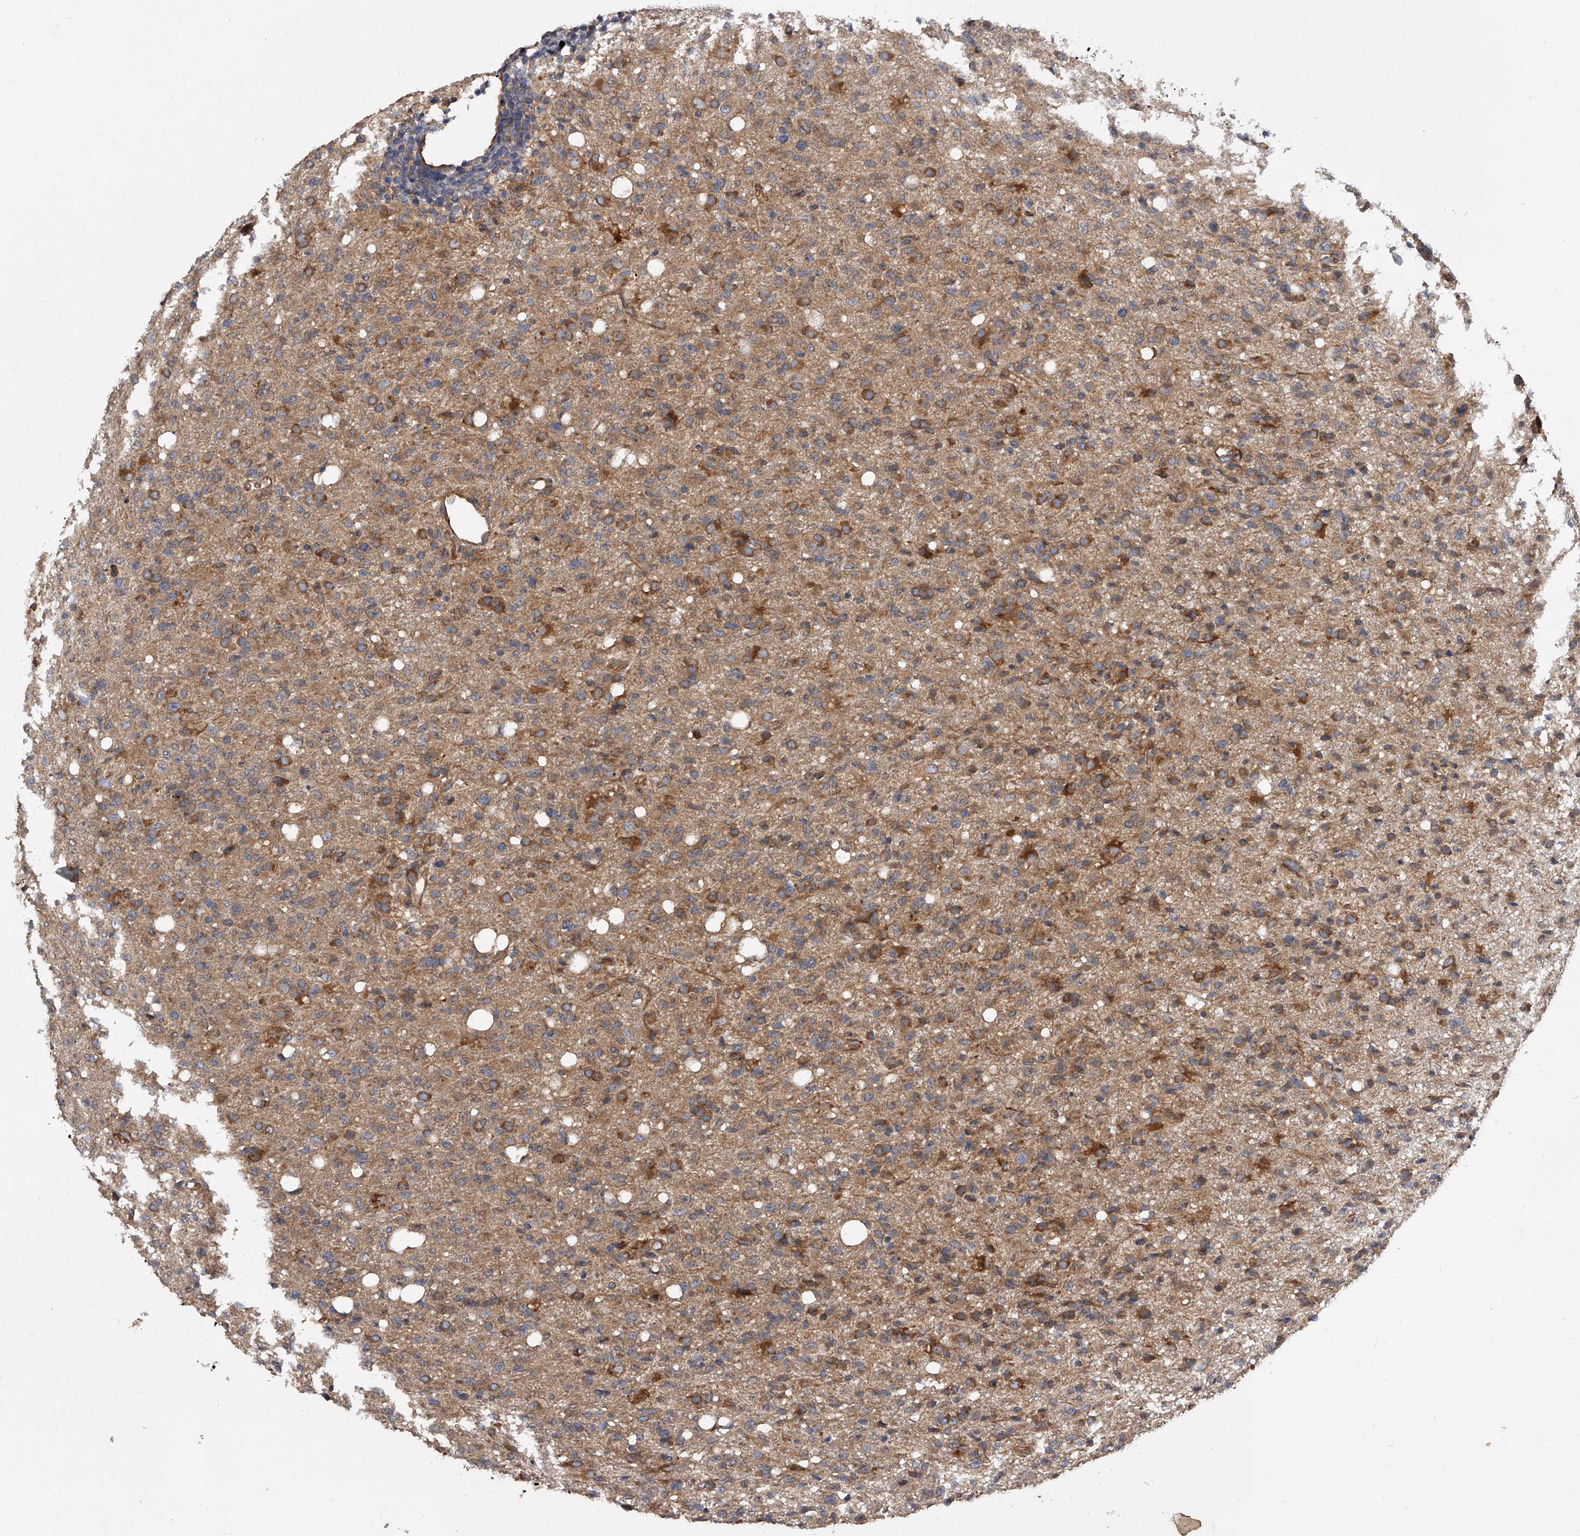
{"staining": {"intensity": "moderate", "quantity": "<25%", "location": "cytoplasmic/membranous"}, "tissue": "glioma", "cell_type": "Tumor cells", "image_type": "cancer", "snomed": [{"axis": "morphology", "description": "Glioma, malignant, High grade"}, {"axis": "topography", "description": "Brain"}], "caption": "Immunohistochemistry image of human malignant glioma (high-grade) stained for a protein (brown), which reveals low levels of moderate cytoplasmic/membranous positivity in approximately <25% of tumor cells.", "gene": "EXOC4", "patient": {"sex": "female", "age": 57}}